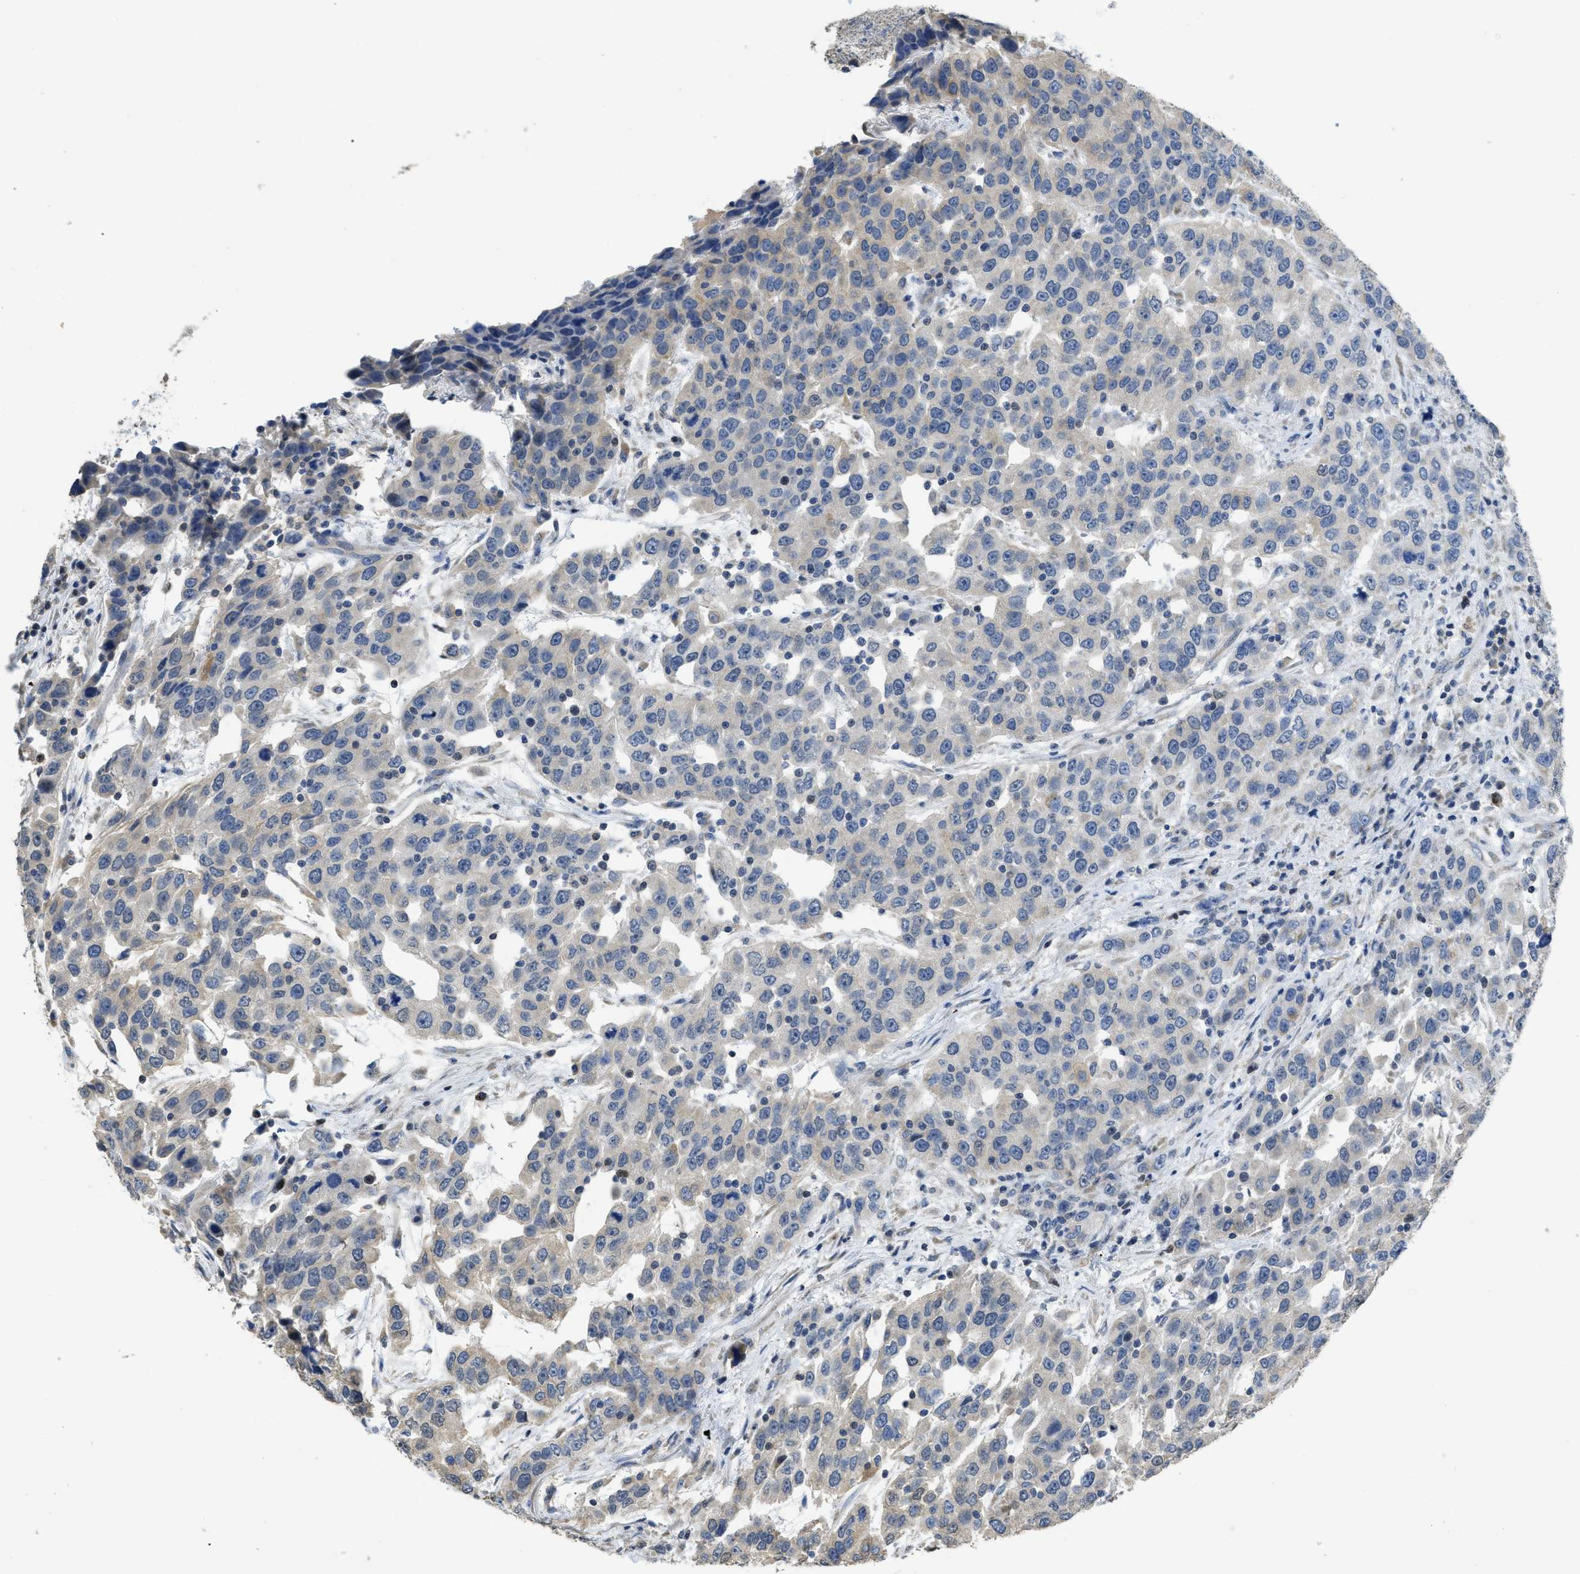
{"staining": {"intensity": "weak", "quantity": "<25%", "location": "cytoplasmic/membranous"}, "tissue": "urothelial cancer", "cell_type": "Tumor cells", "image_type": "cancer", "snomed": [{"axis": "morphology", "description": "Urothelial carcinoma, High grade"}, {"axis": "topography", "description": "Urinary bladder"}], "caption": "DAB immunohistochemical staining of human urothelial cancer exhibits no significant positivity in tumor cells.", "gene": "SFXN2", "patient": {"sex": "female", "age": 80}}